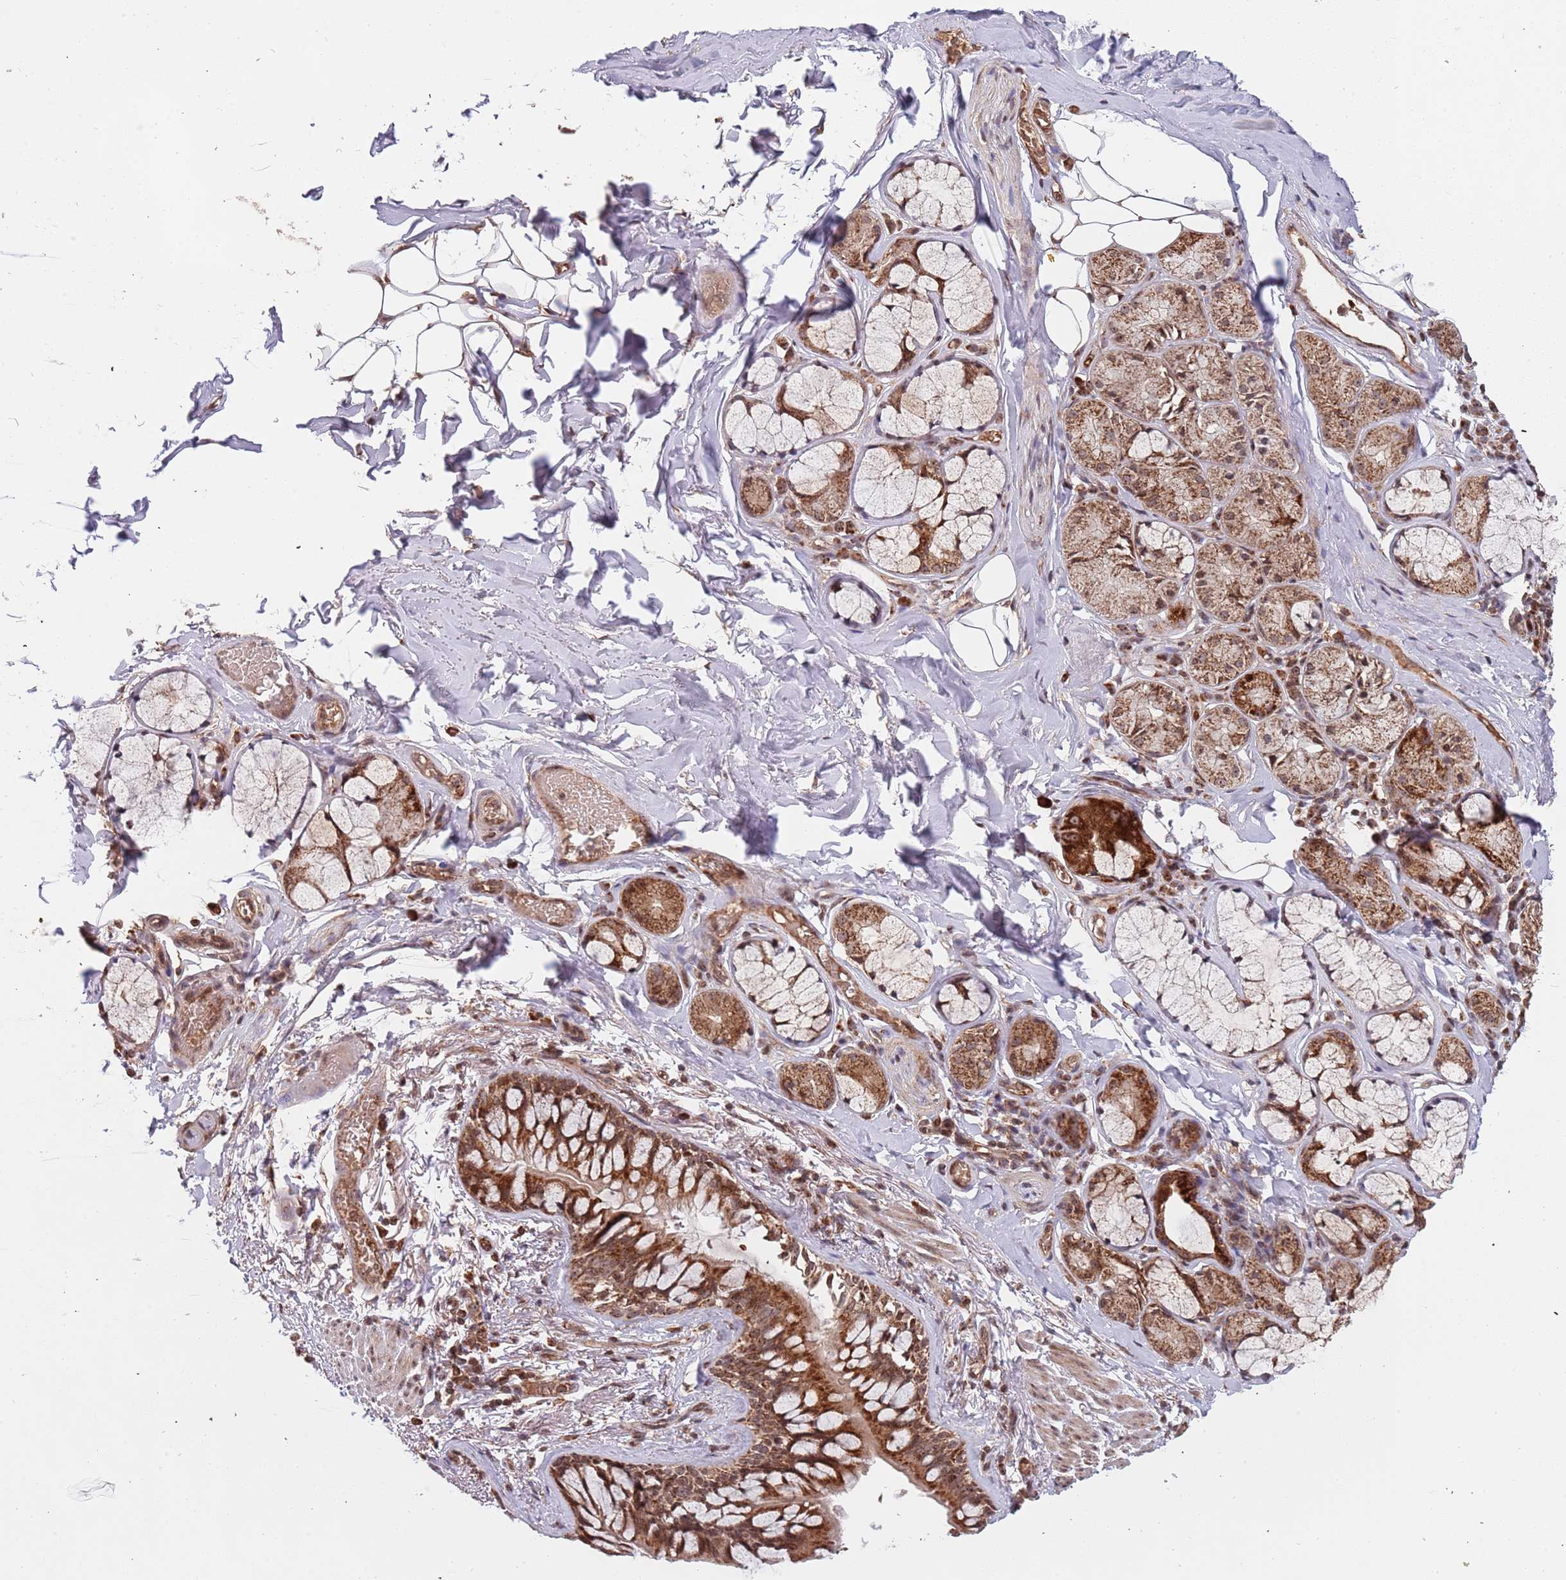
{"staining": {"intensity": "moderate", "quantity": ">75%", "location": "cytoplasmic/membranous"}, "tissue": "bronchus", "cell_type": "Respiratory epithelial cells", "image_type": "normal", "snomed": [{"axis": "morphology", "description": "Normal tissue, NOS"}, {"axis": "topography", "description": "Cartilage tissue"}], "caption": "A brown stain shows moderate cytoplasmic/membranous positivity of a protein in respiratory epithelial cells of benign human bronchus. Nuclei are stained in blue.", "gene": "DCHS1", "patient": {"sex": "male", "age": 63}}